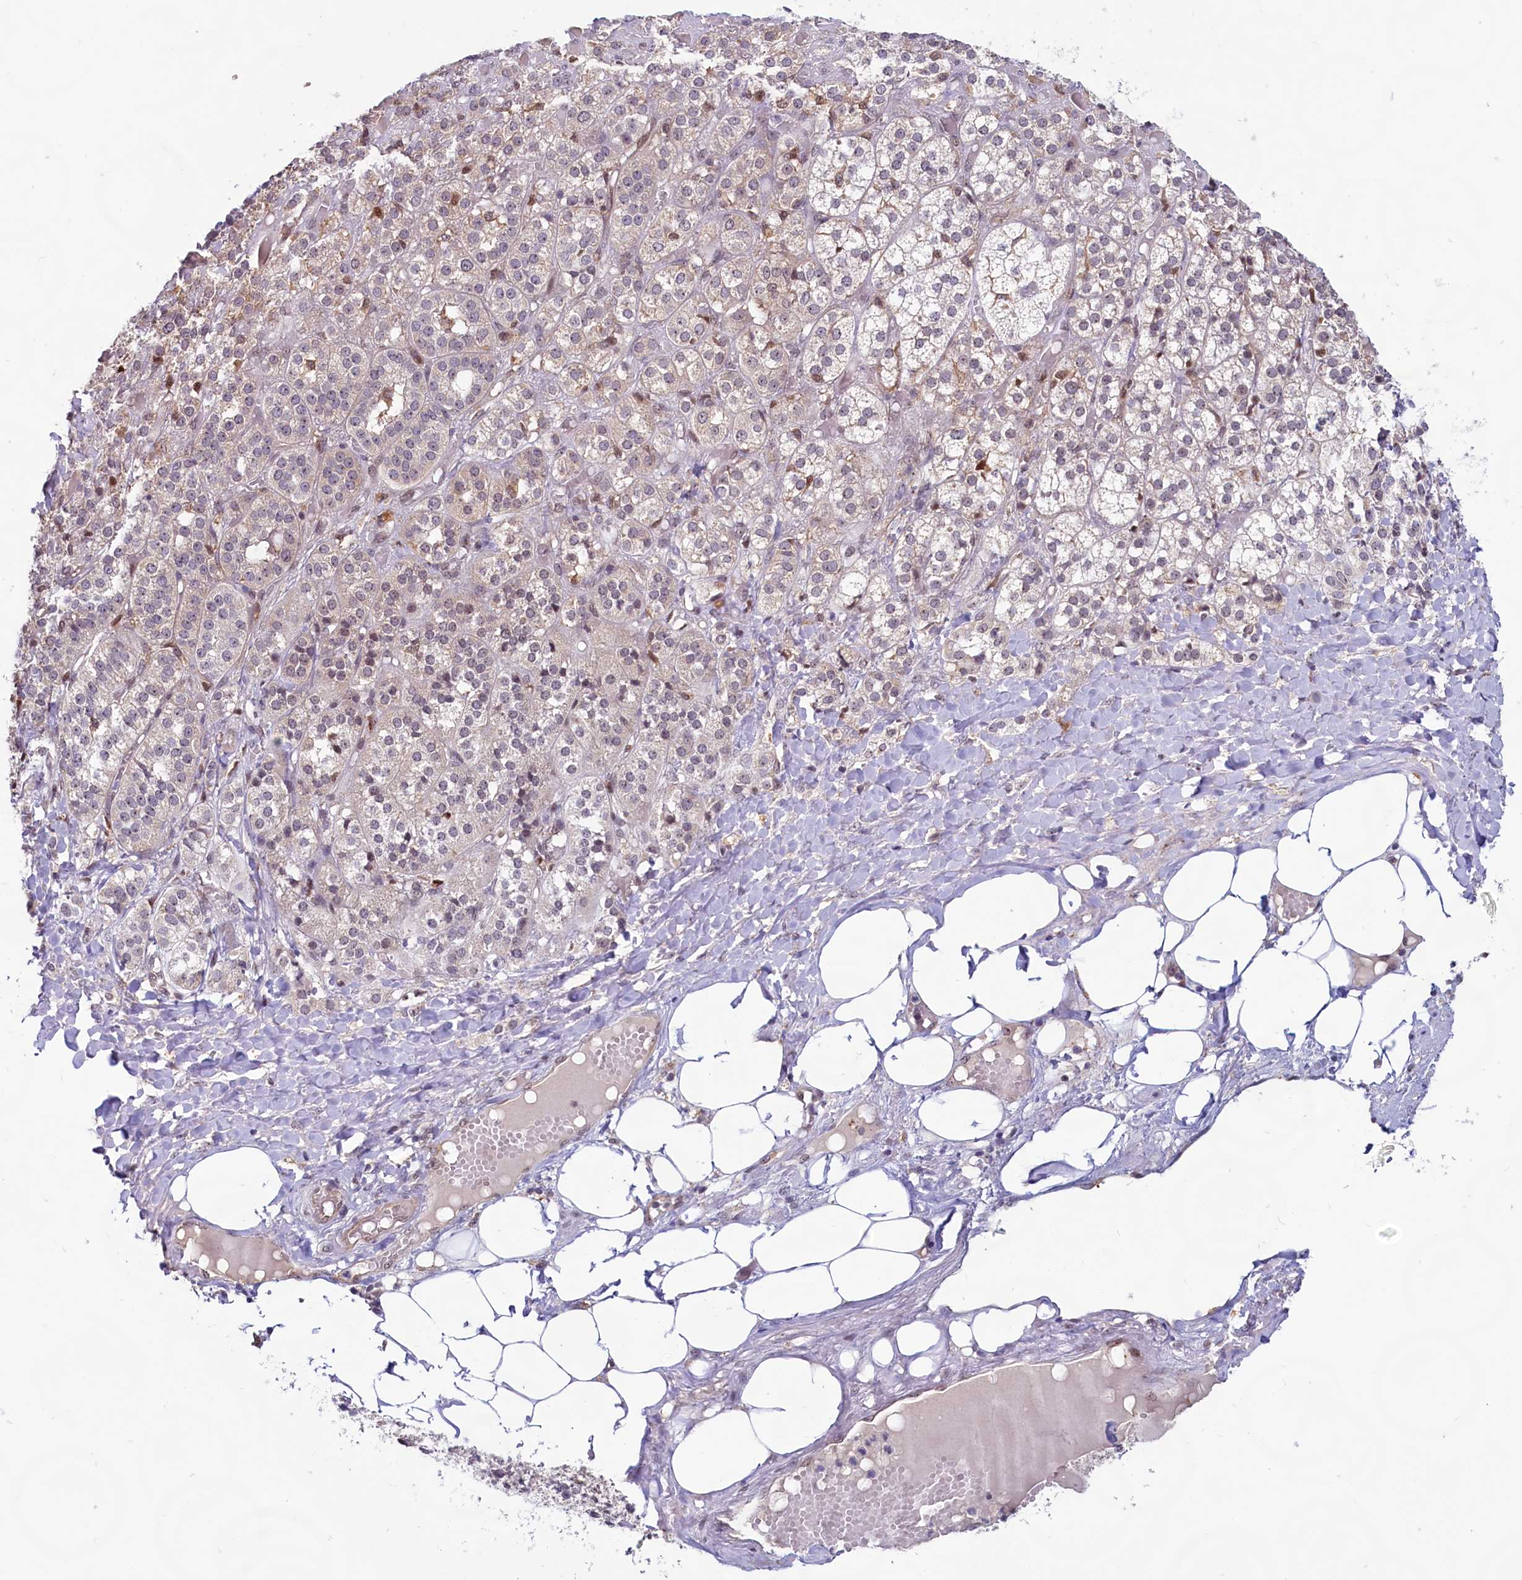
{"staining": {"intensity": "weak", "quantity": "<25%", "location": "cytoplasmic/membranous,nuclear"}, "tissue": "adrenal gland", "cell_type": "Glandular cells", "image_type": "normal", "snomed": [{"axis": "morphology", "description": "Normal tissue, NOS"}, {"axis": "topography", "description": "Adrenal gland"}], "caption": "Glandular cells show no significant protein staining in normal adrenal gland. (Stains: DAB immunohistochemistry (IHC) with hematoxylin counter stain, Microscopy: brightfield microscopy at high magnification).", "gene": "C1D", "patient": {"sex": "female", "age": 61}}